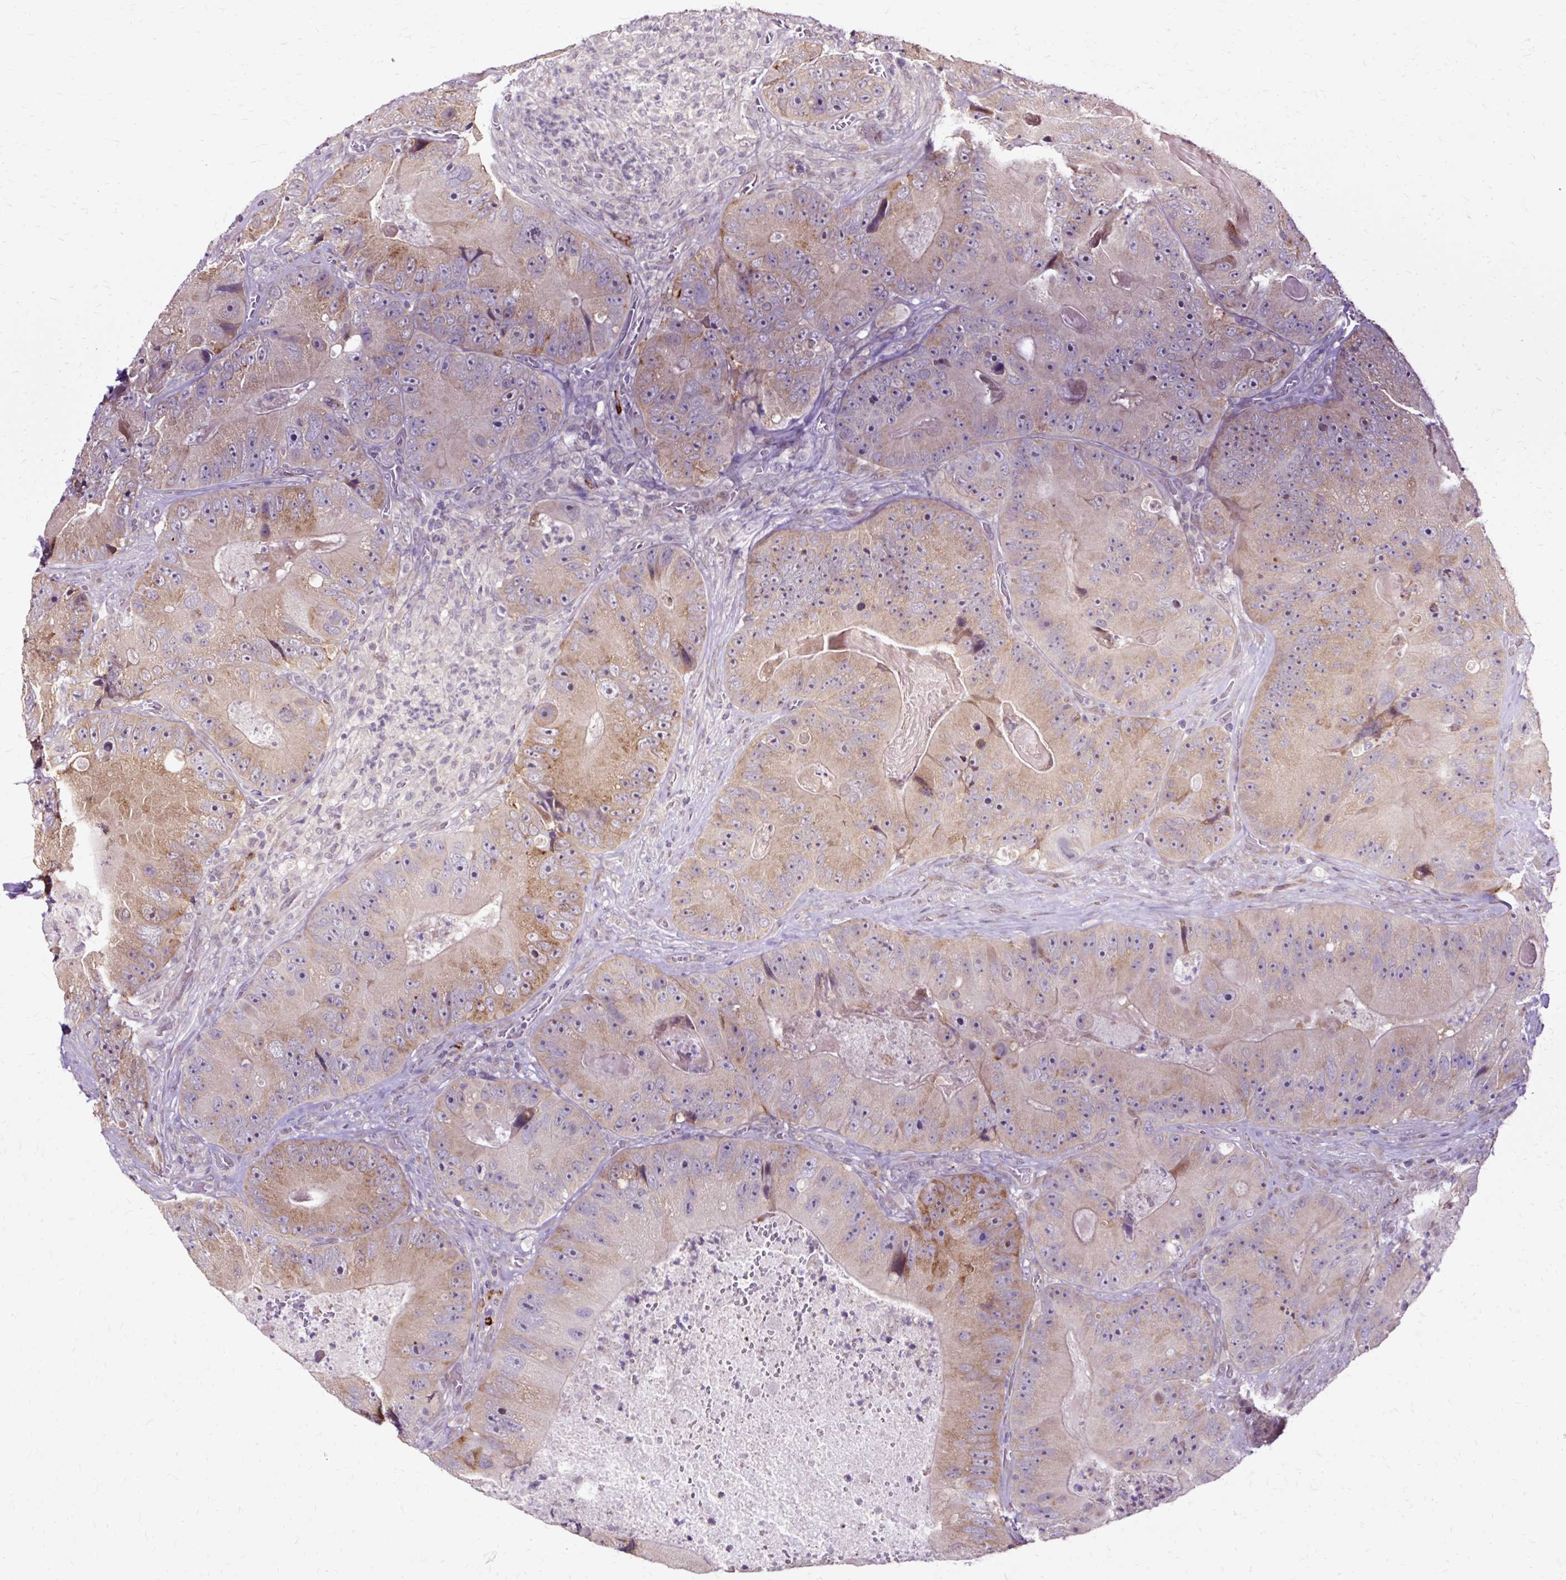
{"staining": {"intensity": "moderate", "quantity": "25%-75%", "location": "cytoplasmic/membranous"}, "tissue": "colorectal cancer", "cell_type": "Tumor cells", "image_type": "cancer", "snomed": [{"axis": "morphology", "description": "Adenocarcinoma, NOS"}, {"axis": "topography", "description": "Colon"}], "caption": "IHC staining of colorectal cancer (adenocarcinoma), which displays medium levels of moderate cytoplasmic/membranous positivity in approximately 25%-75% of tumor cells indicating moderate cytoplasmic/membranous protein positivity. The staining was performed using DAB (3,3'-diaminobenzidine) (brown) for protein detection and nuclei were counterstained in hematoxylin (blue).", "gene": "GEMIN2", "patient": {"sex": "female", "age": 86}}